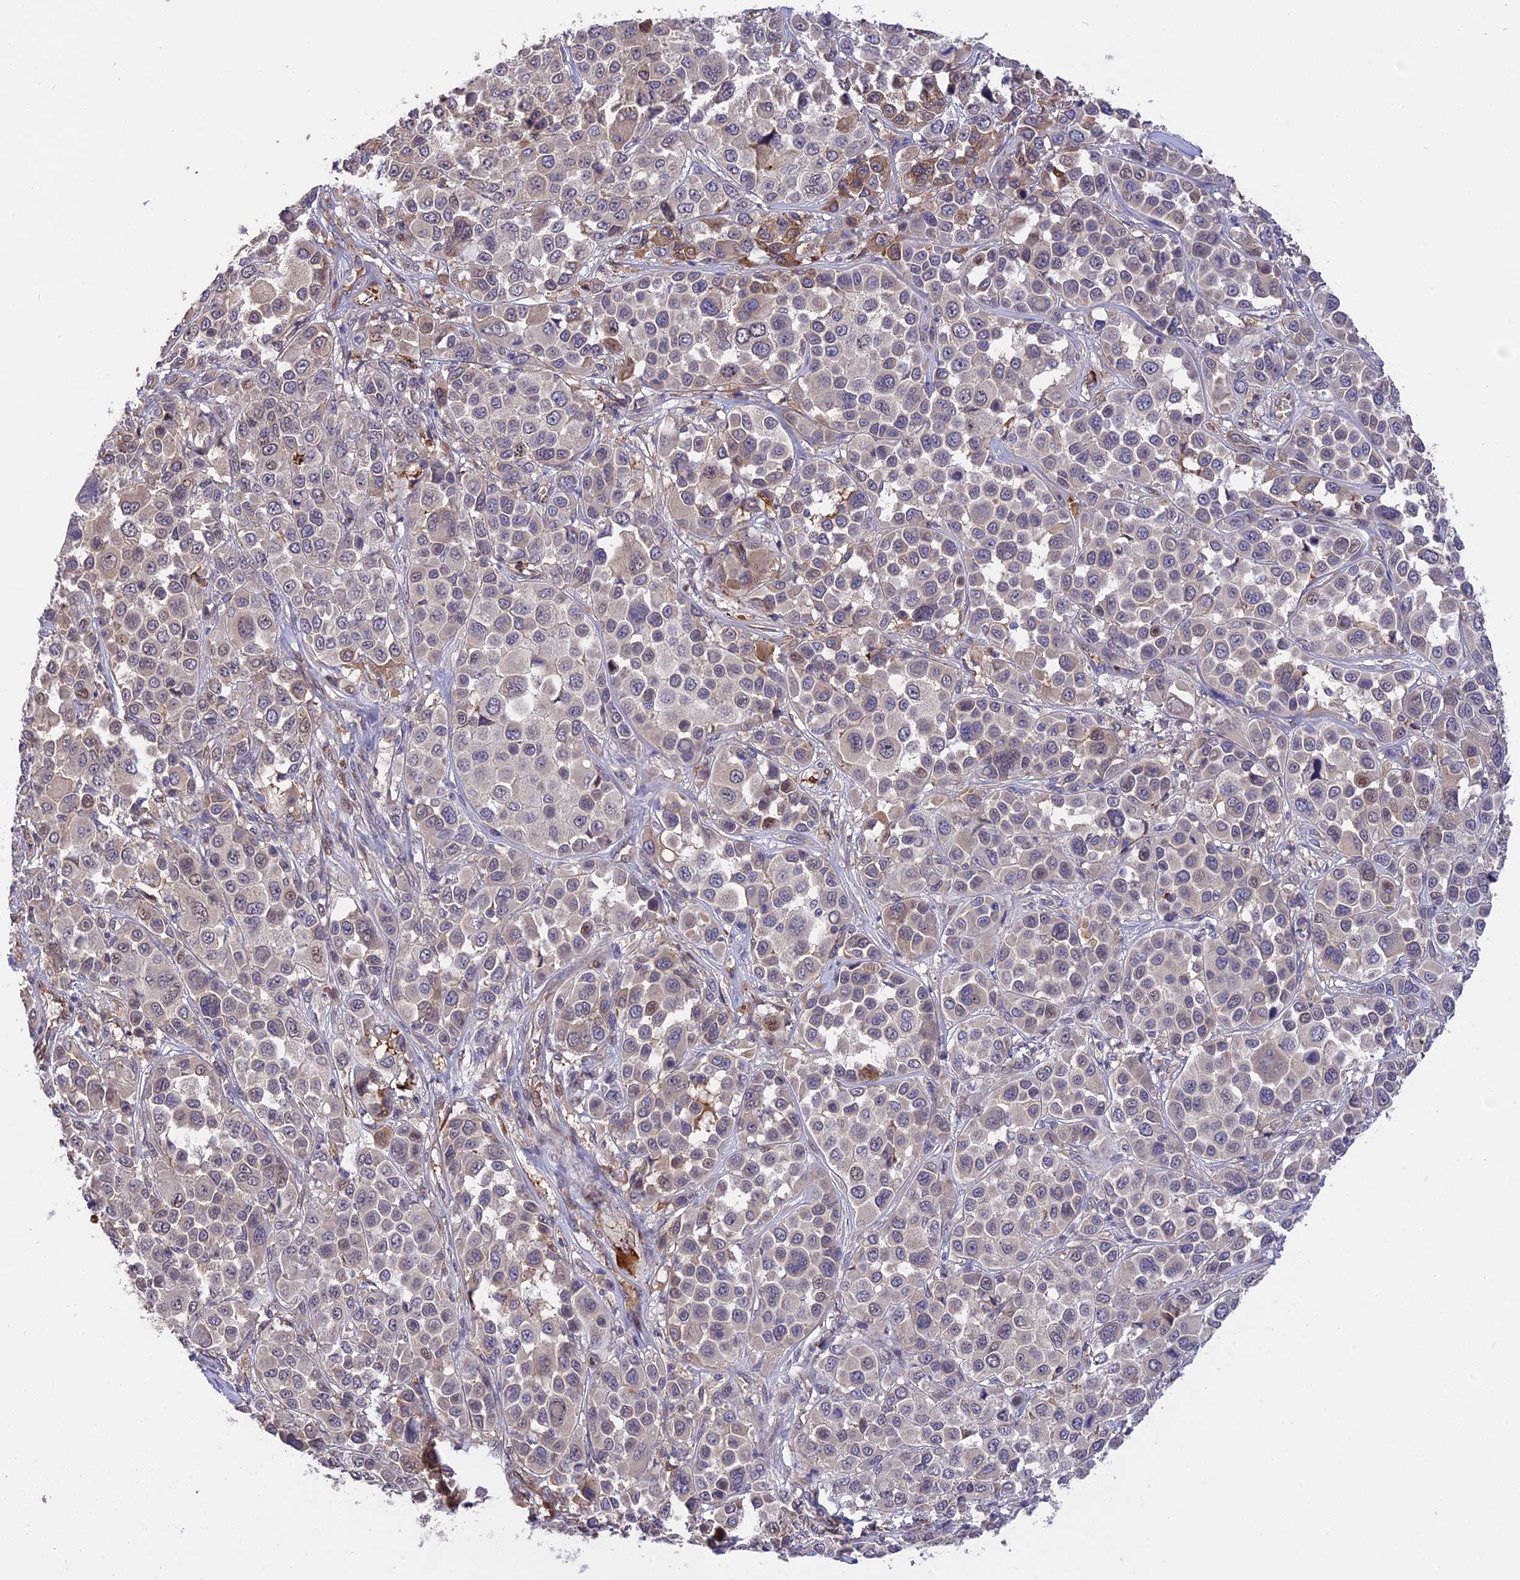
{"staining": {"intensity": "weak", "quantity": "<25%", "location": "nuclear"}, "tissue": "melanoma", "cell_type": "Tumor cells", "image_type": "cancer", "snomed": [{"axis": "morphology", "description": "Malignant melanoma, NOS"}, {"axis": "topography", "description": "Skin of trunk"}], "caption": "Immunohistochemical staining of melanoma reveals no significant positivity in tumor cells.", "gene": "MFSD2A", "patient": {"sex": "male", "age": 71}}